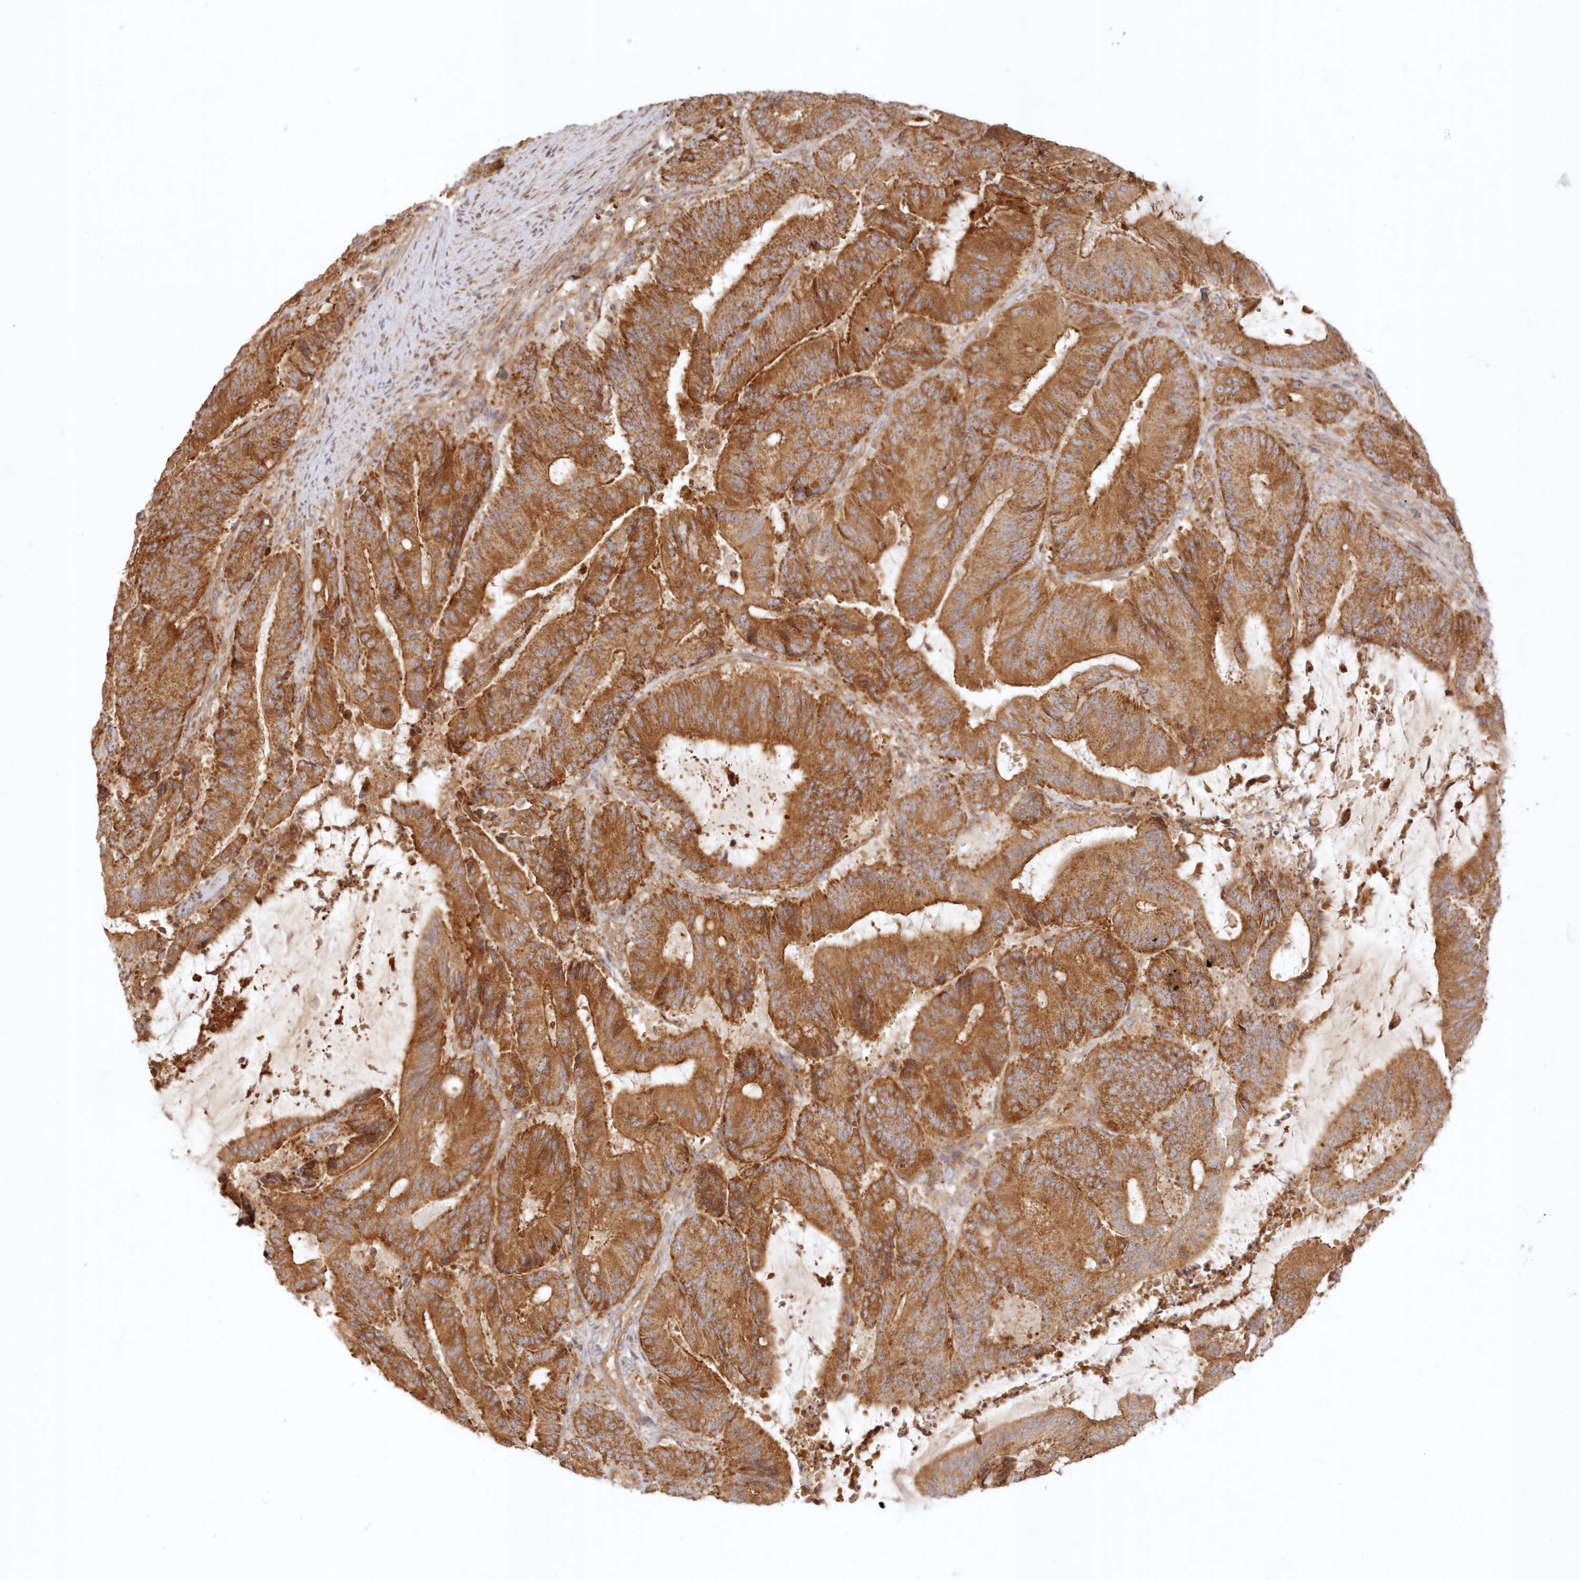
{"staining": {"intensity": "strong", "quantity": ">75%", "location": "cytoplasmic/membranous"}, "tissue": "liver cancer", "cell_type": "Tumor cells", "image_type": "cancer", "snomed": [{"axis": "morphology", "description": "Normal tissue, NOS"}, {"axis": "morphology", "description": "Cholangiocarcinoma"}, {"axis": "topography", "description": "Liver"}, {"axis": "topography", "description": "Peripheral nerve tissue"}], "caption": "This photomicrograph displays cholangiocarcinoma (liver) stained with immunohistochemistry (IHC) to label a protein in brown. The cytoplasmic/membranous of tumor cells show strong positivity for the protein. Nuclei are counter-stained blue.", "gene": "KIAA0232", "patient": {"sex": "female", "age": 73}}